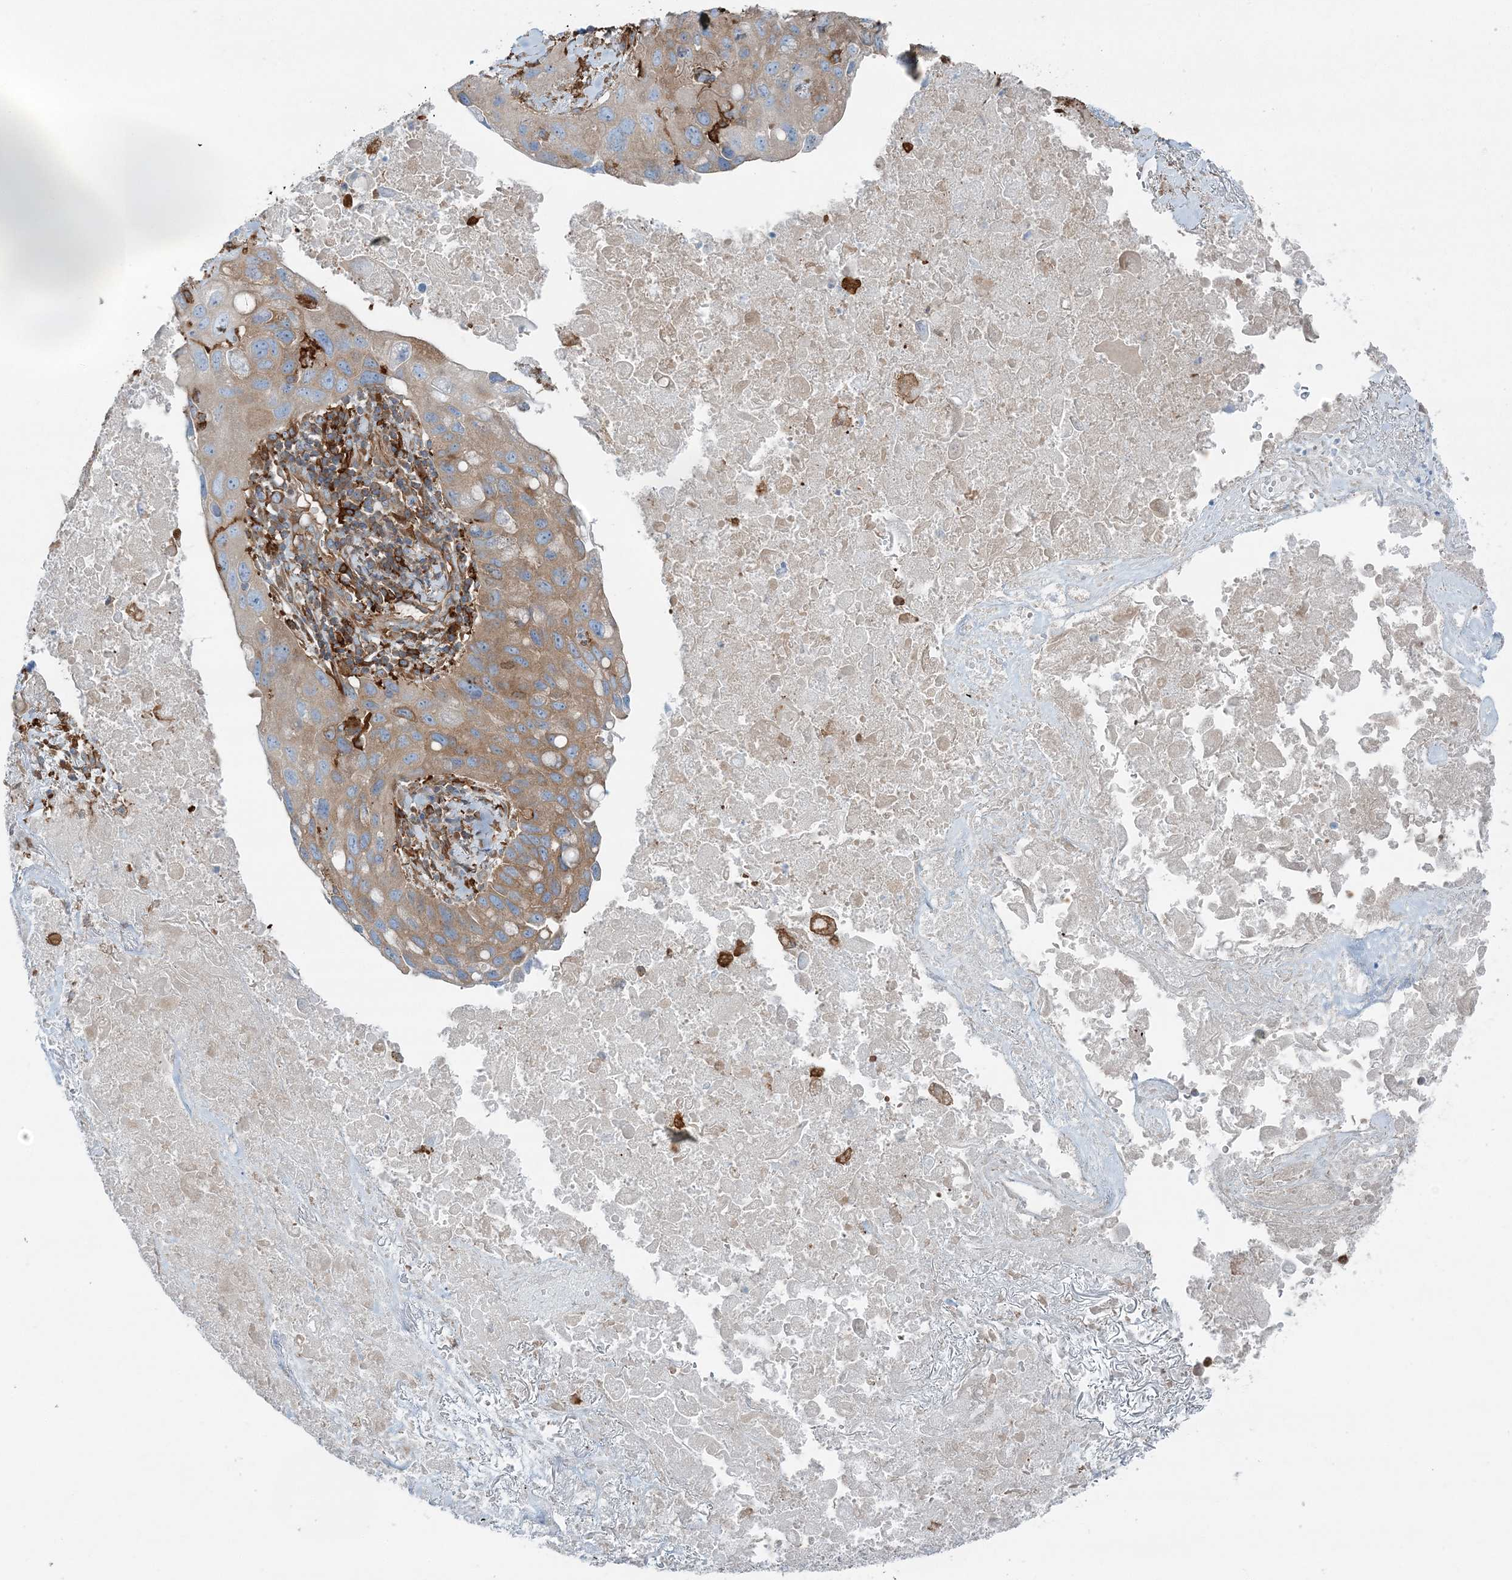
{"staining": {"intensity": "moderate", "quantity": ">75%", "location": "cytoplasmic/membranous"}, "tissue": "lung cancer", "cell_type": "Tumor cells", "image_type": "cancer", "snomed": [{"axis": "morphology", "description": "Squamous cell carcinoma, NOS"}, {"axis": "topography", "description": "Lung"}], "caption": "Human lung cancer (squamous cell carcinoma) stained with a protein marker shows moderate staining in tumor cells.", "gene": "SNX2", "patient": {"sex": "female", "age": 73}}